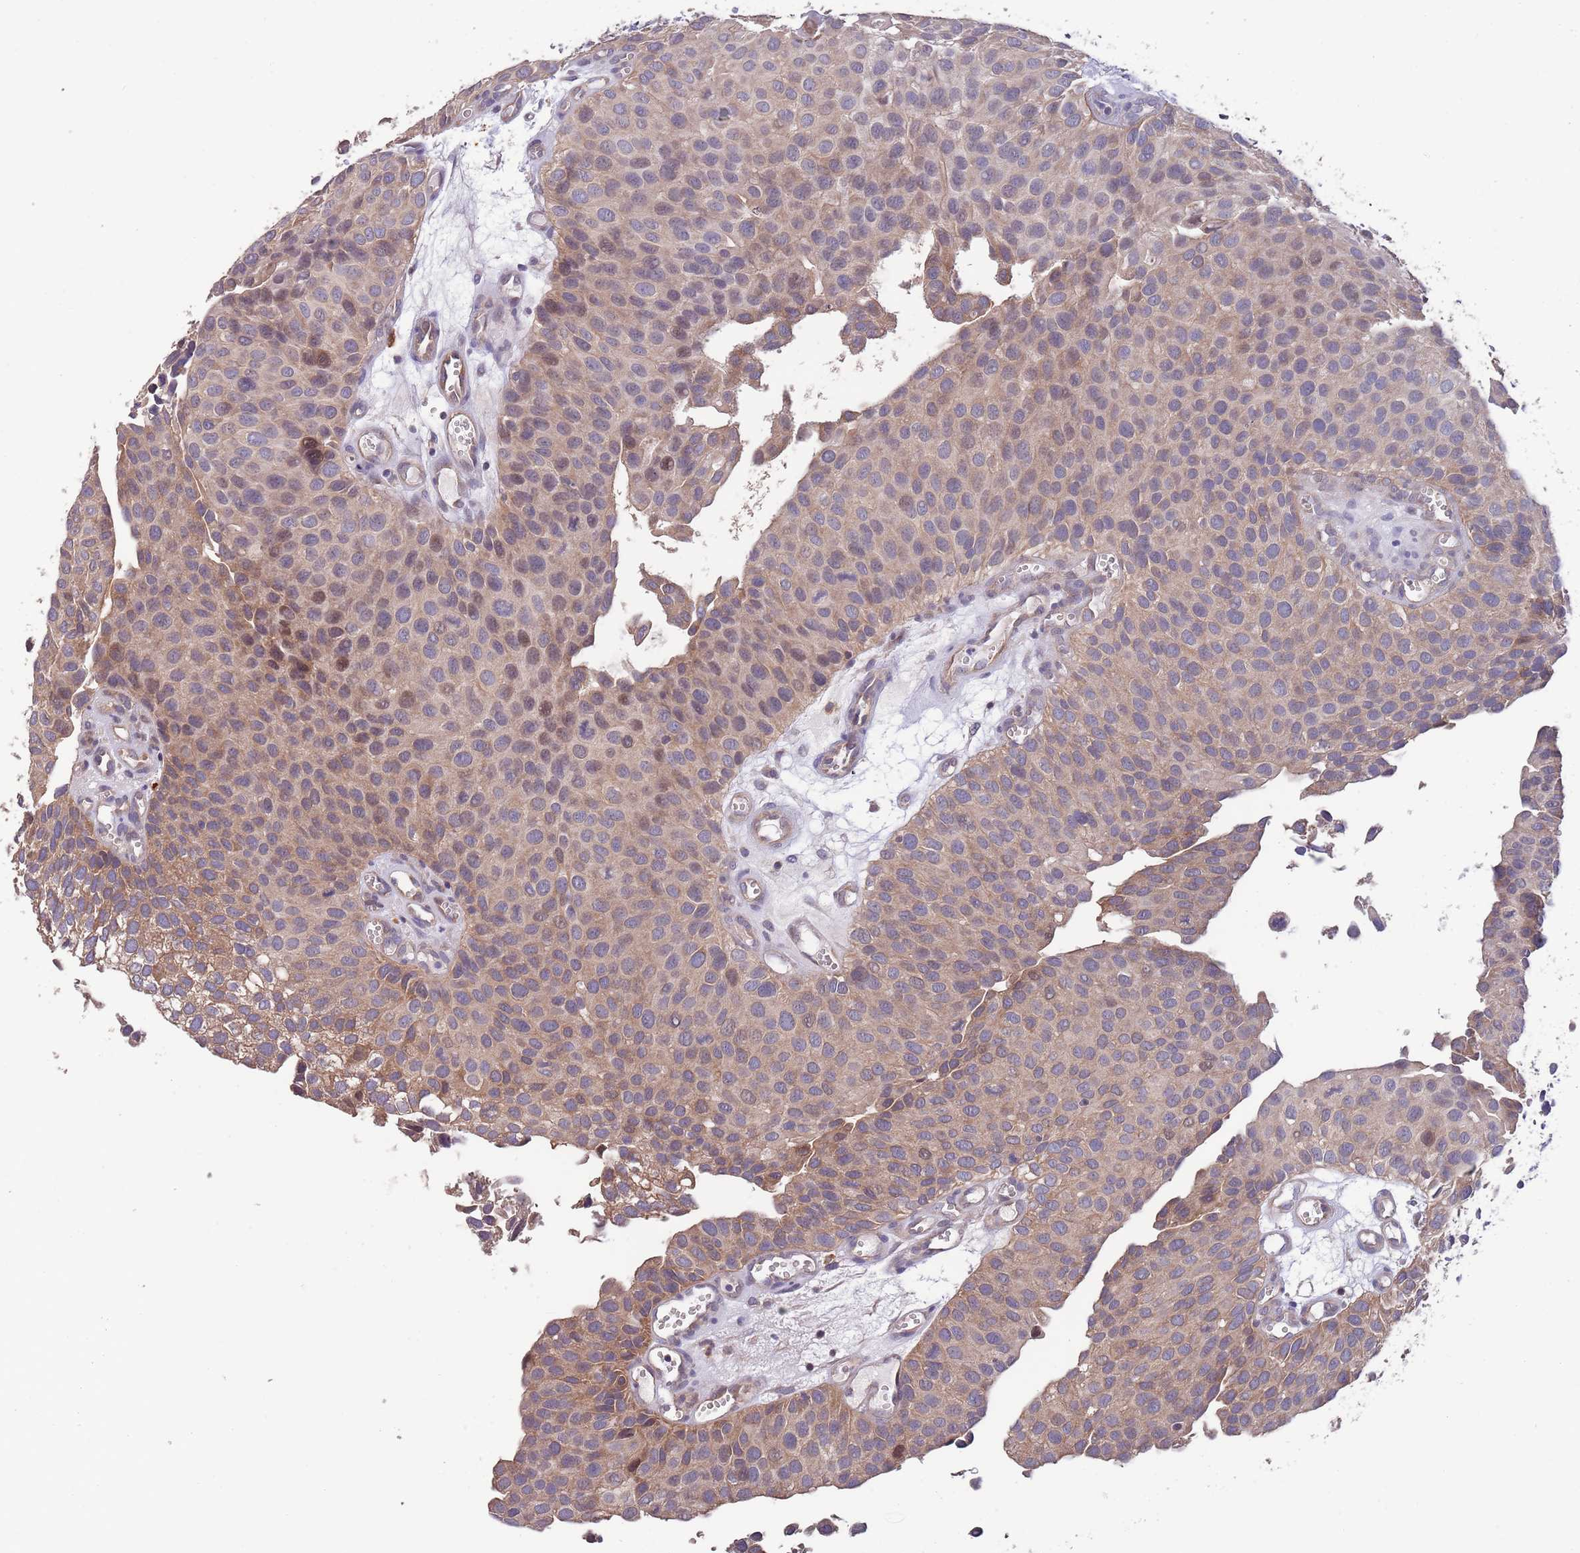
{"staining": {"intensity": "weak", "quantity": ">75%", "location": "cytoplasmic/membranous"}, "tissue": "urothelial cancer", "cell_type": "Tumor cells", "image_type": "cancer", "snomed": [{"axis": "morphology", "description": "Urothelial carcinoma, Low grade"}, {"axis": "topography", "description": "Urinary bladder"}], "caption": "Urothelial cancer stained for a protein (brown) demonstrates weak cytoplasmic/membranous positive staining in approximately >75% of tumor cells.", "gene": "MARVELD2", "patient": {"sex": "male", "age": 88}}